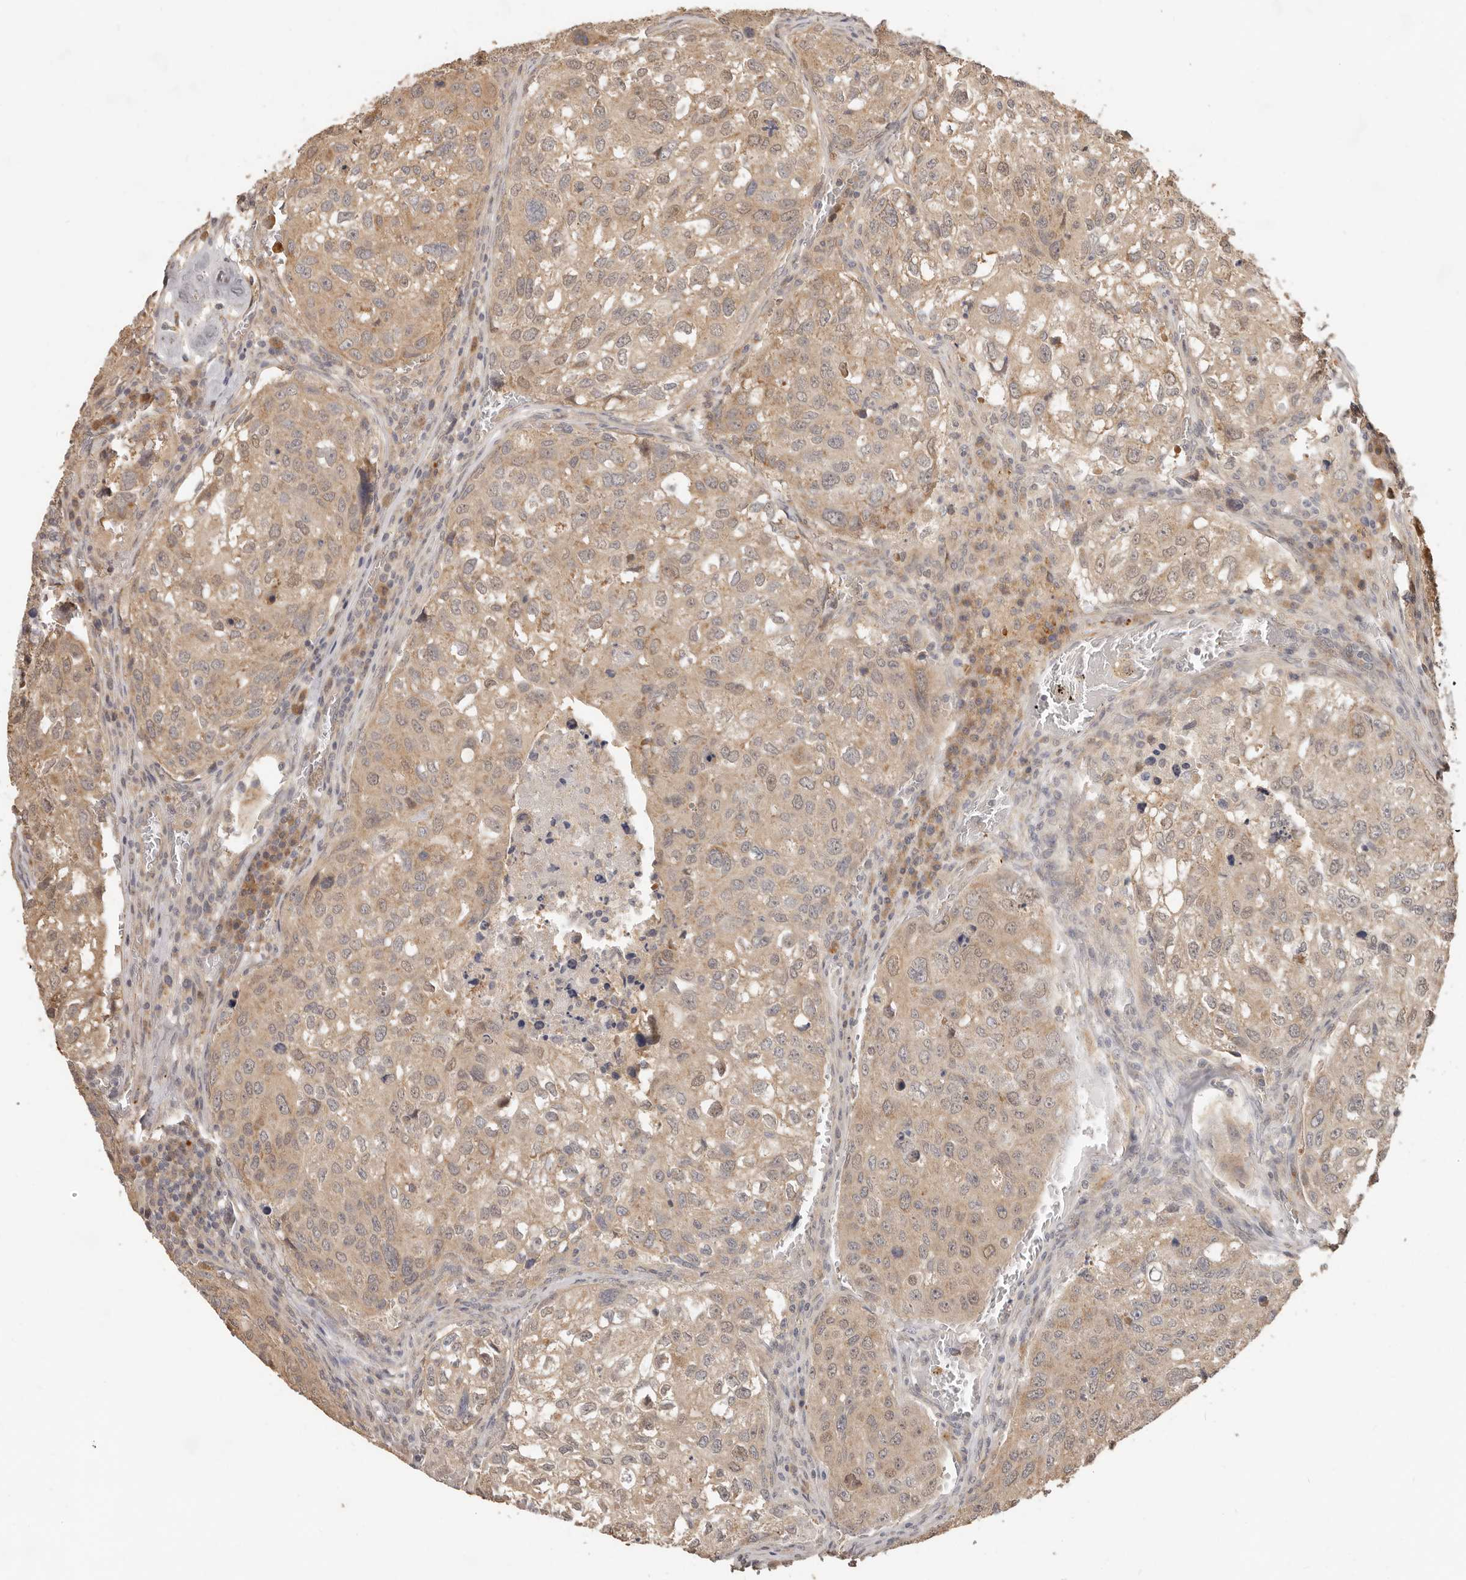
{"staining": {"intensity": "weak", "quantity": ">75%", "location": "cytoplasmic/membranous"}, "tissue": "urothelial cancer", "cell_type": "Tumor cells", "image_type": "cancer", "snomed": [{"axis": "morphology", "description": "Urothelial carcinoma, High grade"}, {"axis": "topography", "description": "Lymph node"}, {"axis": "topography", "description": "Urinary bladder"}], "caption": "Brown immunohistochemical staining in human urothelial carcinoma (high-grade) shows weak cytoplasmic/membranous positivity in approximately >75% of tumor cells.", "gene": "MTFR2", "patient": {"sex": "male", "age": 51}}